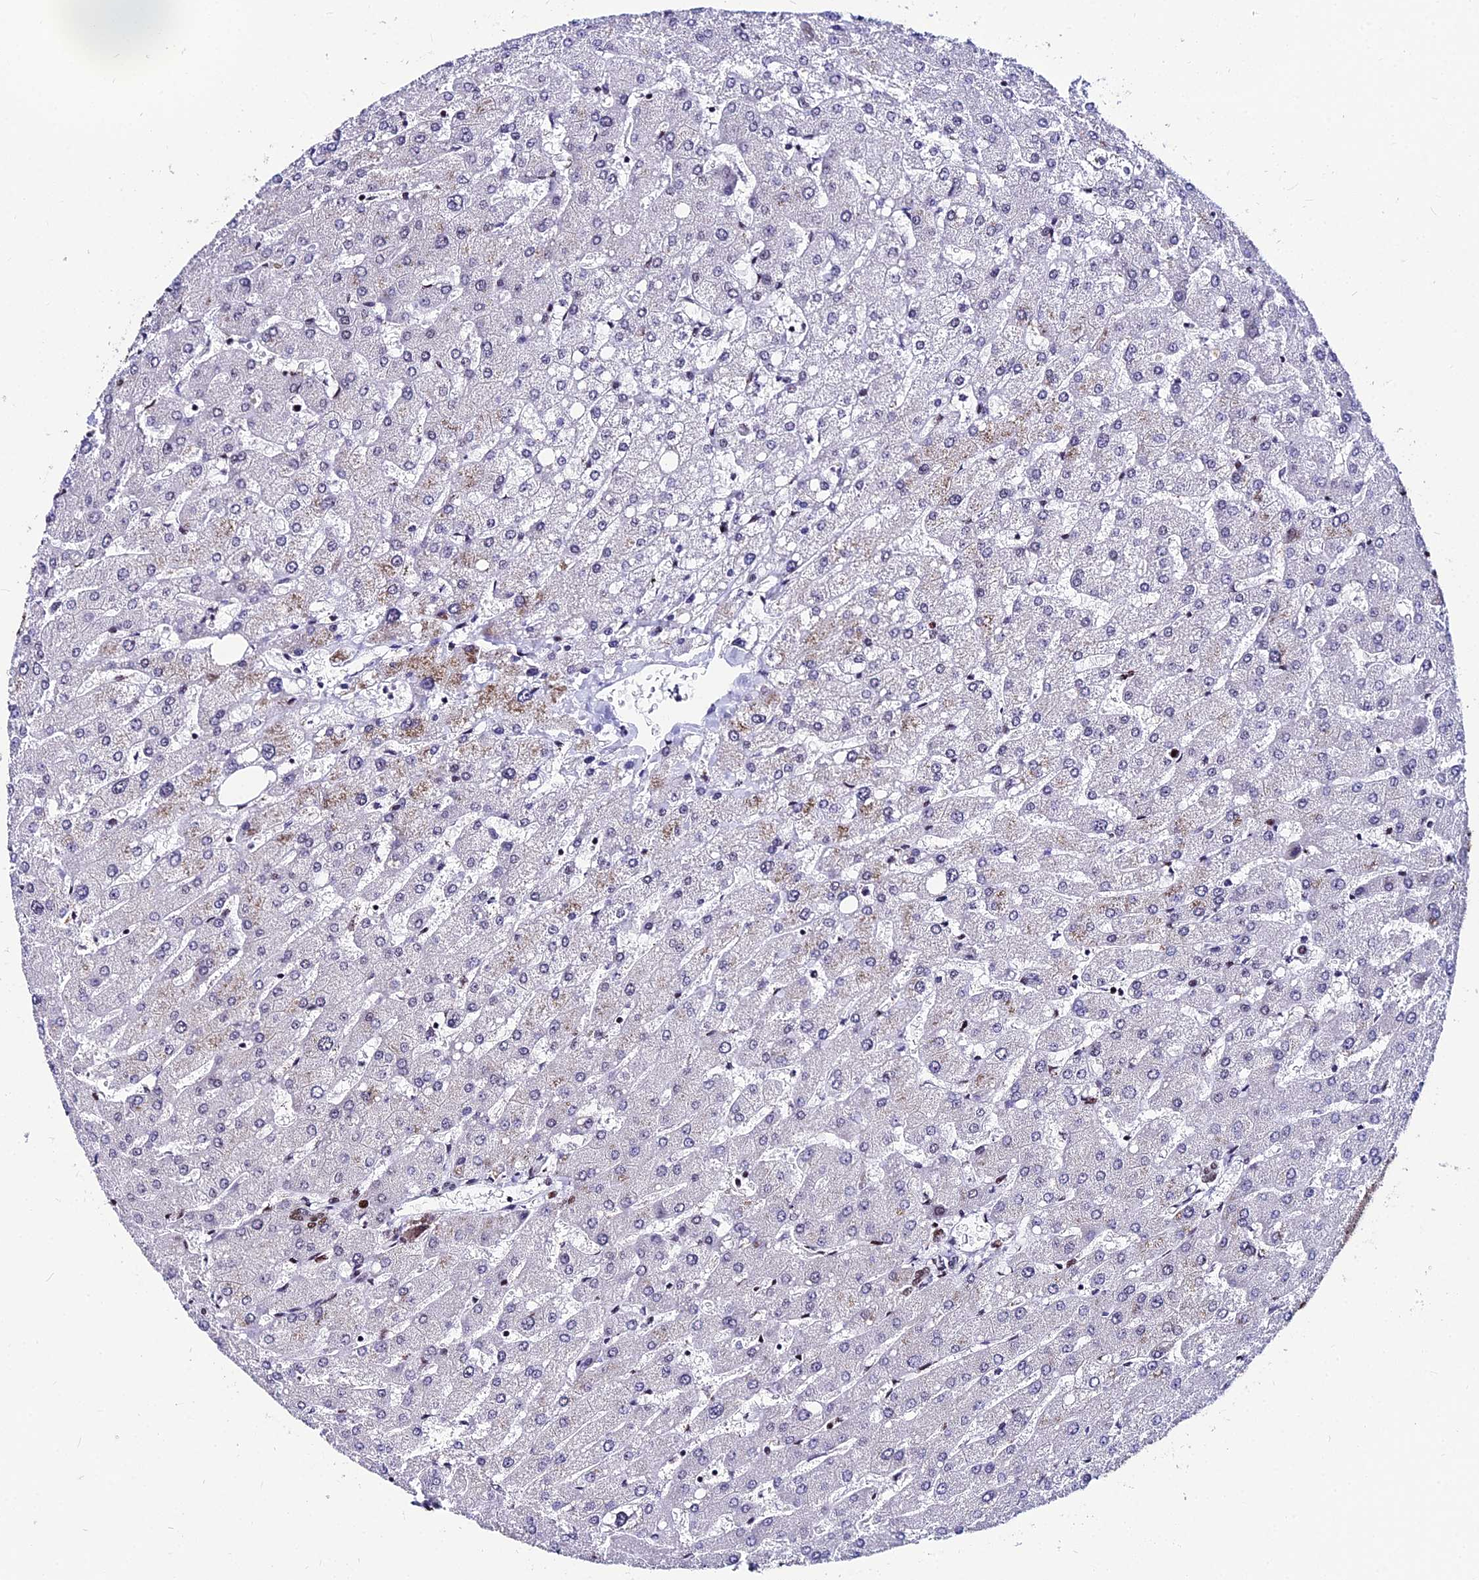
{"staining": {"intensity": "moderate", "quantity": "25%-75%", "location": "nuclear"}, "tissue": "liver", "cell_type": "Cholangiocytes", "image_type": "normal", "snomed": [{"axis": "morphology", "description": "Normal tissue, NOS"}, {"axis": "topography", "description": "Liver"}], "caption": "This image reveals unremarkable liver stained with IHC to label a protein in brown. The nuclear of cholangiocytes show moderate positivity for the protein. Nuclei are counter-stained blue.", "gene": "HNRNPH1", "patient": {"sex": "male", "age": 55}}